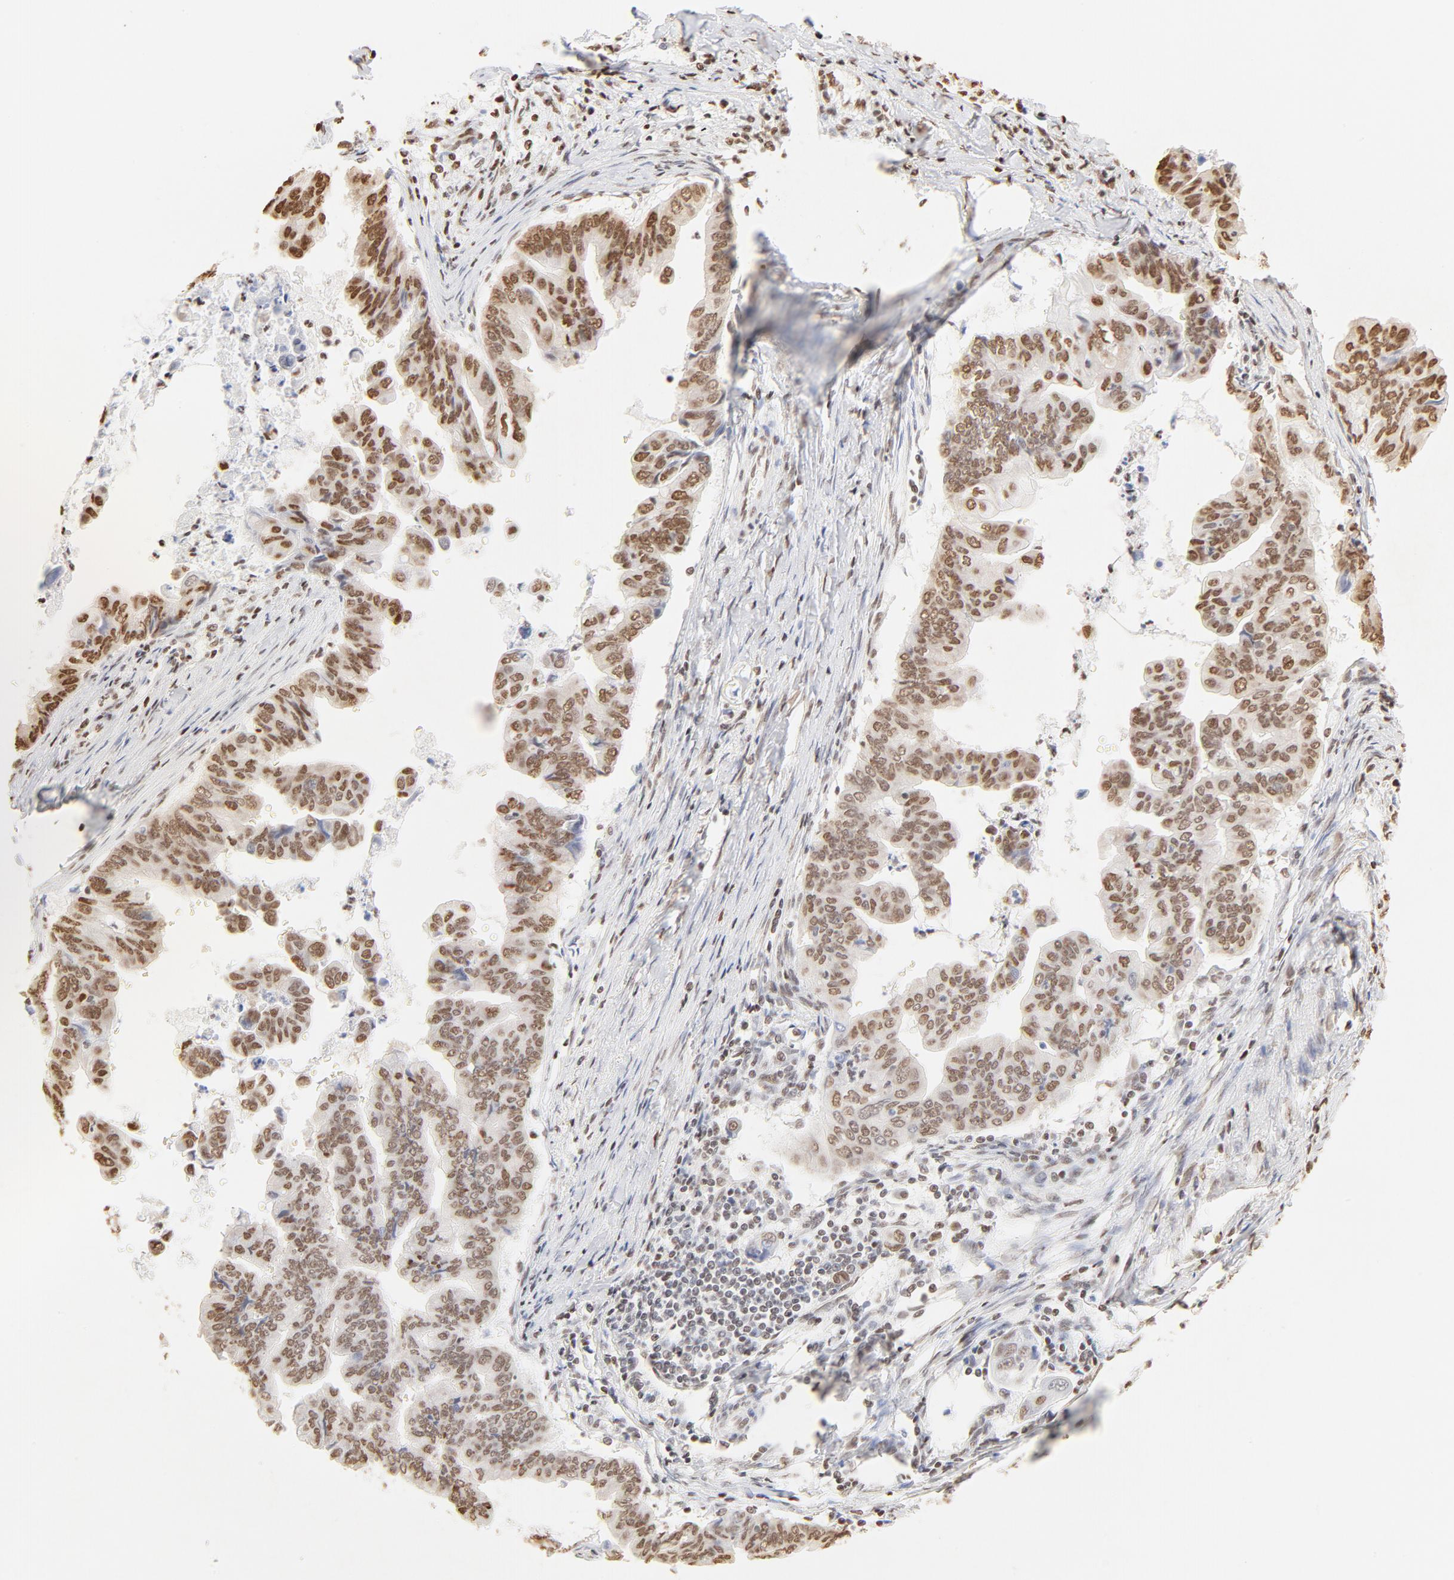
{"staining": {"intensity": "moderate", "quantity": ">75%", "location": "cytoplasmic/membranous,nuclear"}, "tissue": "stomach cancer", "cell_type": "Tumor cells", "image_type": "cancer", "snomed": [{"axis": "morphology", "description": "Adenocarcinoma, NOS"}, {"axis": "topography", "description": "Stomach, upper"}], "caption": "Protein analysis of adenocarcinoma (stomach) tissue reveals moderate cytoplasmic/membranous and nuclear positivity in about >75% of tumor cells.", "gene": "ZNF540", "patient": {"sex": "male", "age": 80}}